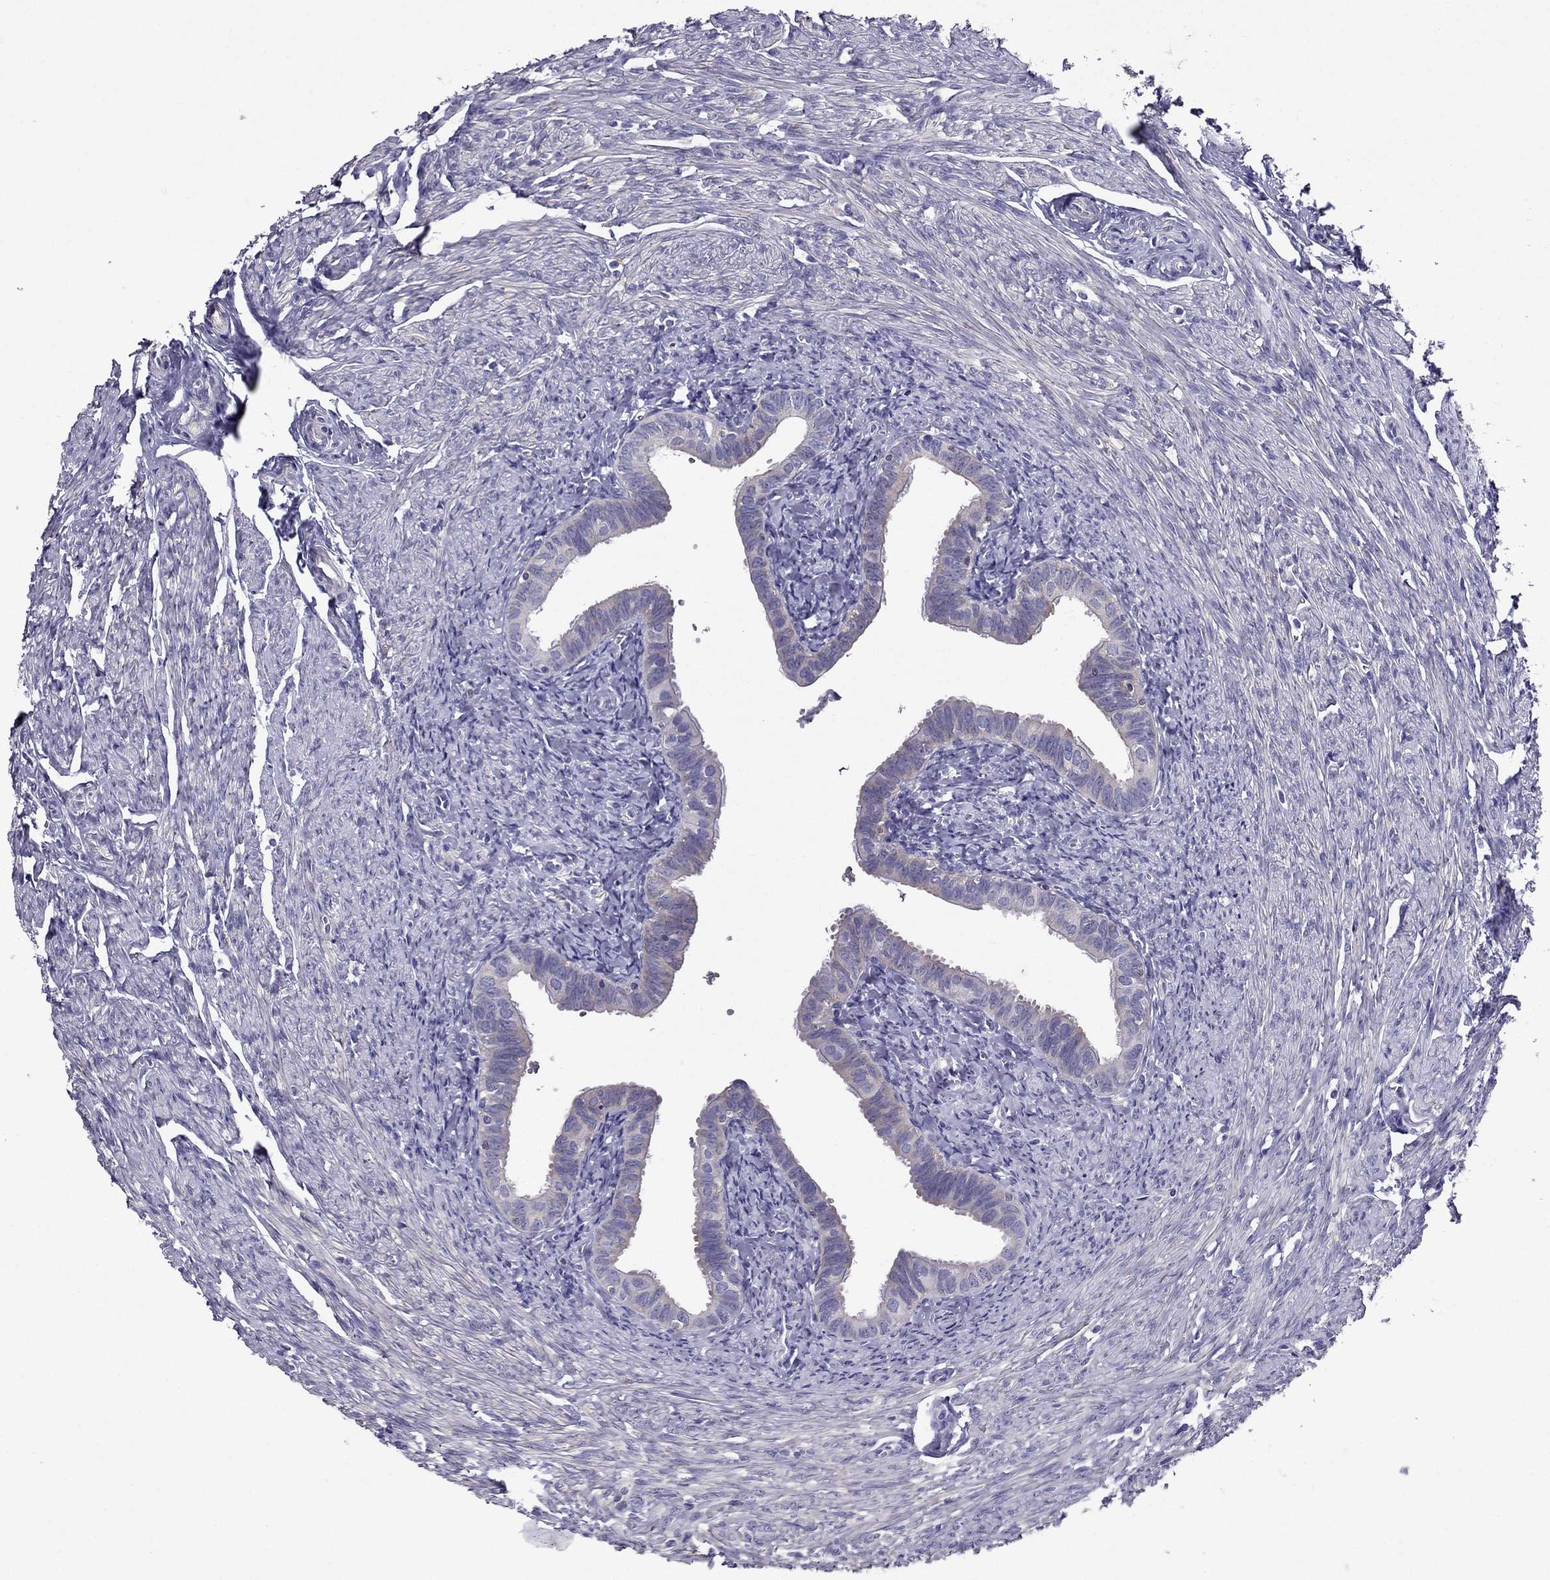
{"staining": {"intensity": "negative", "quantity": "none", "location": "none"}, "tissue": "fallopian tube", "cell_type": "Glandular cells", "image_type": "normal", "snomed": [{"axis": "morphology", "description": "Normal tissue, NOS"}, {"axis": "topography", "description": "Fallopian tube"}, {"axis": "topography", "description": "Ovary"}], "caption": "Image shows no significant protein staining in glandular cells of unremarkable fallopian tube.", "gene": "AAK1", "patient": {"sex": "female", "age": 57}}